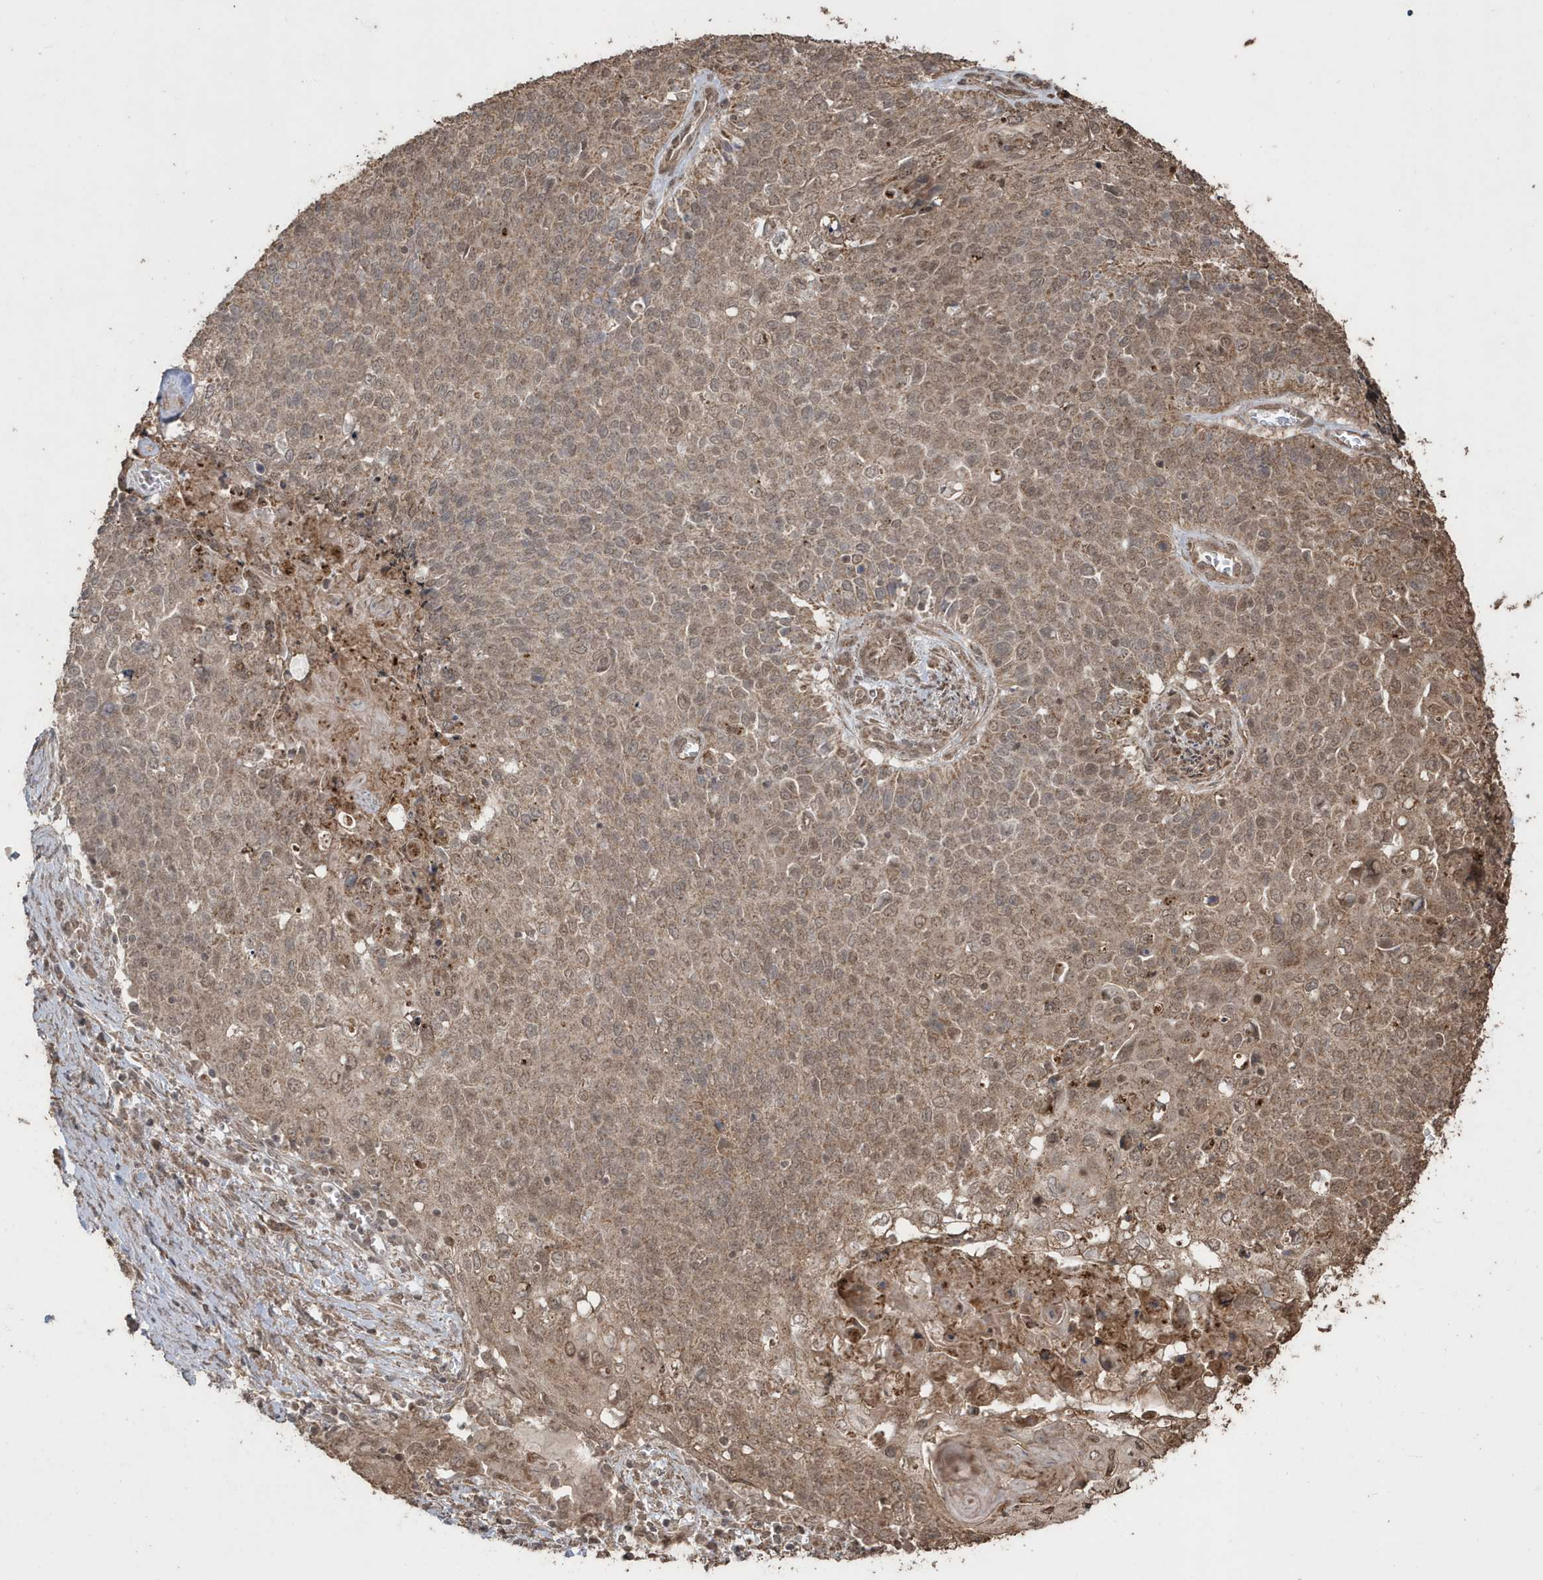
{"staining": {"intensity": "moderate", "quantity": "25%-75%", "location": "cytoplasmic/membranous,nuclear"}, "tissue": "cervical cancer", "cell_type": "Tumor cells", "image_type": "cancer", "snomed": [{"axis": "morphology", "description": "Squamous cell carcinoma, NOS"}, {"axis": "topography", "description": "Cervix"}], "caption": "A histopathology image of human cervical squamous cell carcinoma stained for a protein shows moderate cytoplasmic/membranous and nuclear brown staining in tumor cells.", "gene": "PAXBP1", "patient": {"sex": "female", "age": 39}}